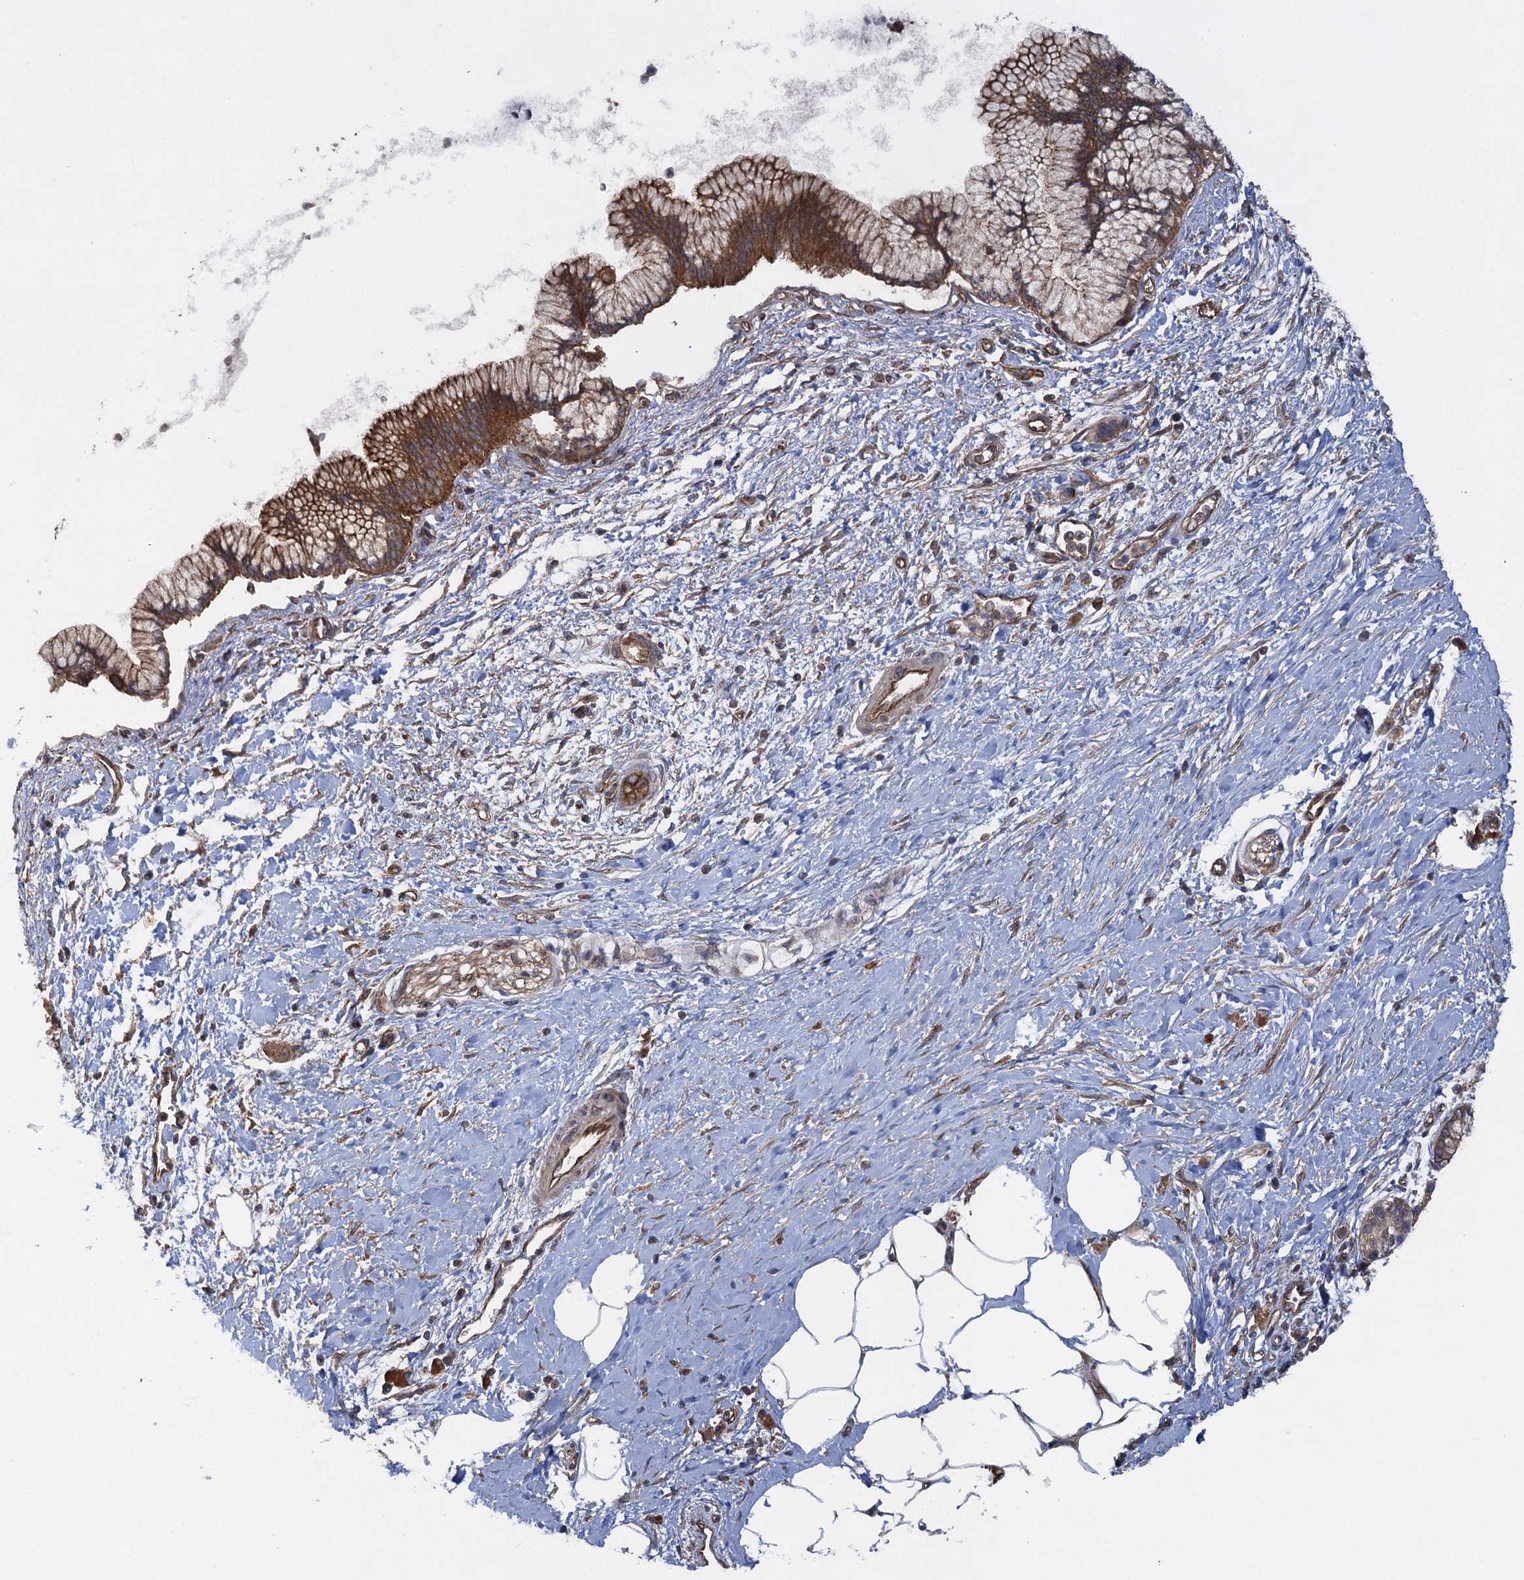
{"staining": {"intensity": "moderate", "quantity": ">75%", "location": "cytoplasmic/membranous"}, "tissue": "pancreatic cancer", "cell_type": "Tumor cells", "image_type": "cancer", "snomed": [{"axis": "morphology", "description": "Adenocarcinoma, NOS"}, {"axis": "topography", "description": "Pancreas"}], "caption": "Brown immunohistochemical staining in pancreatic adenocarcinoma shows moderate cytoplasmic/membranous expression in about >75% of tumor cells.", "gene": "HAUS1", "patient": {"sex": "male", "age": 58}}